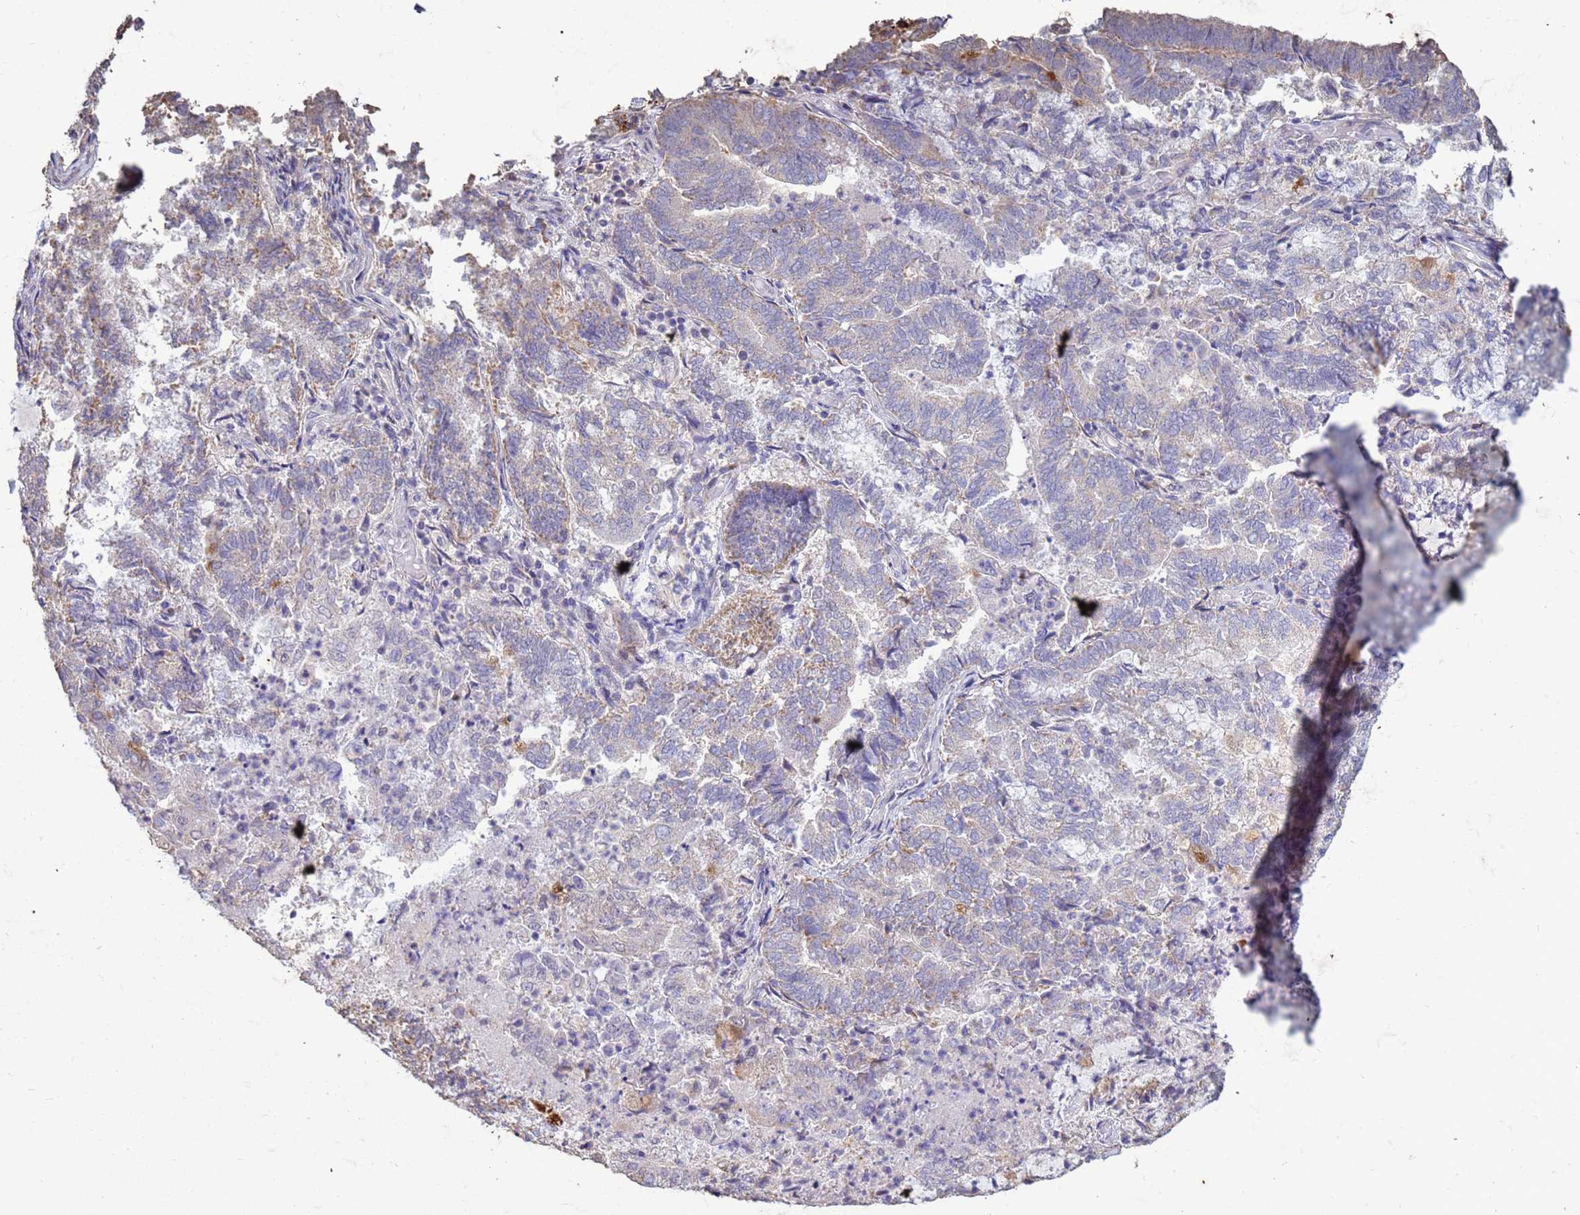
{"staining": {"intensity": "moderate", "quantity": "<25%", "location": "cytoplasmic/membranous"}, "tissue": "endometrial cancer", "cell_type": "Tumor cells", "image_type": "cancer", "snomed": [{"axis": "morphology", "description": "Adenocarcinoma, NOS"}, {"axis": "topography", "description": "Endometrium"}], "caption": "Moderate cytoplasmic/membranous protein expression is identified in about <25% of tumor cells in adenocarcinoma (endometrial). Ihc stains the protein in brown and the nuclei are stained blue.", "gene": "SLC25A15", "patient": {"sex": "female", "age": 80}}